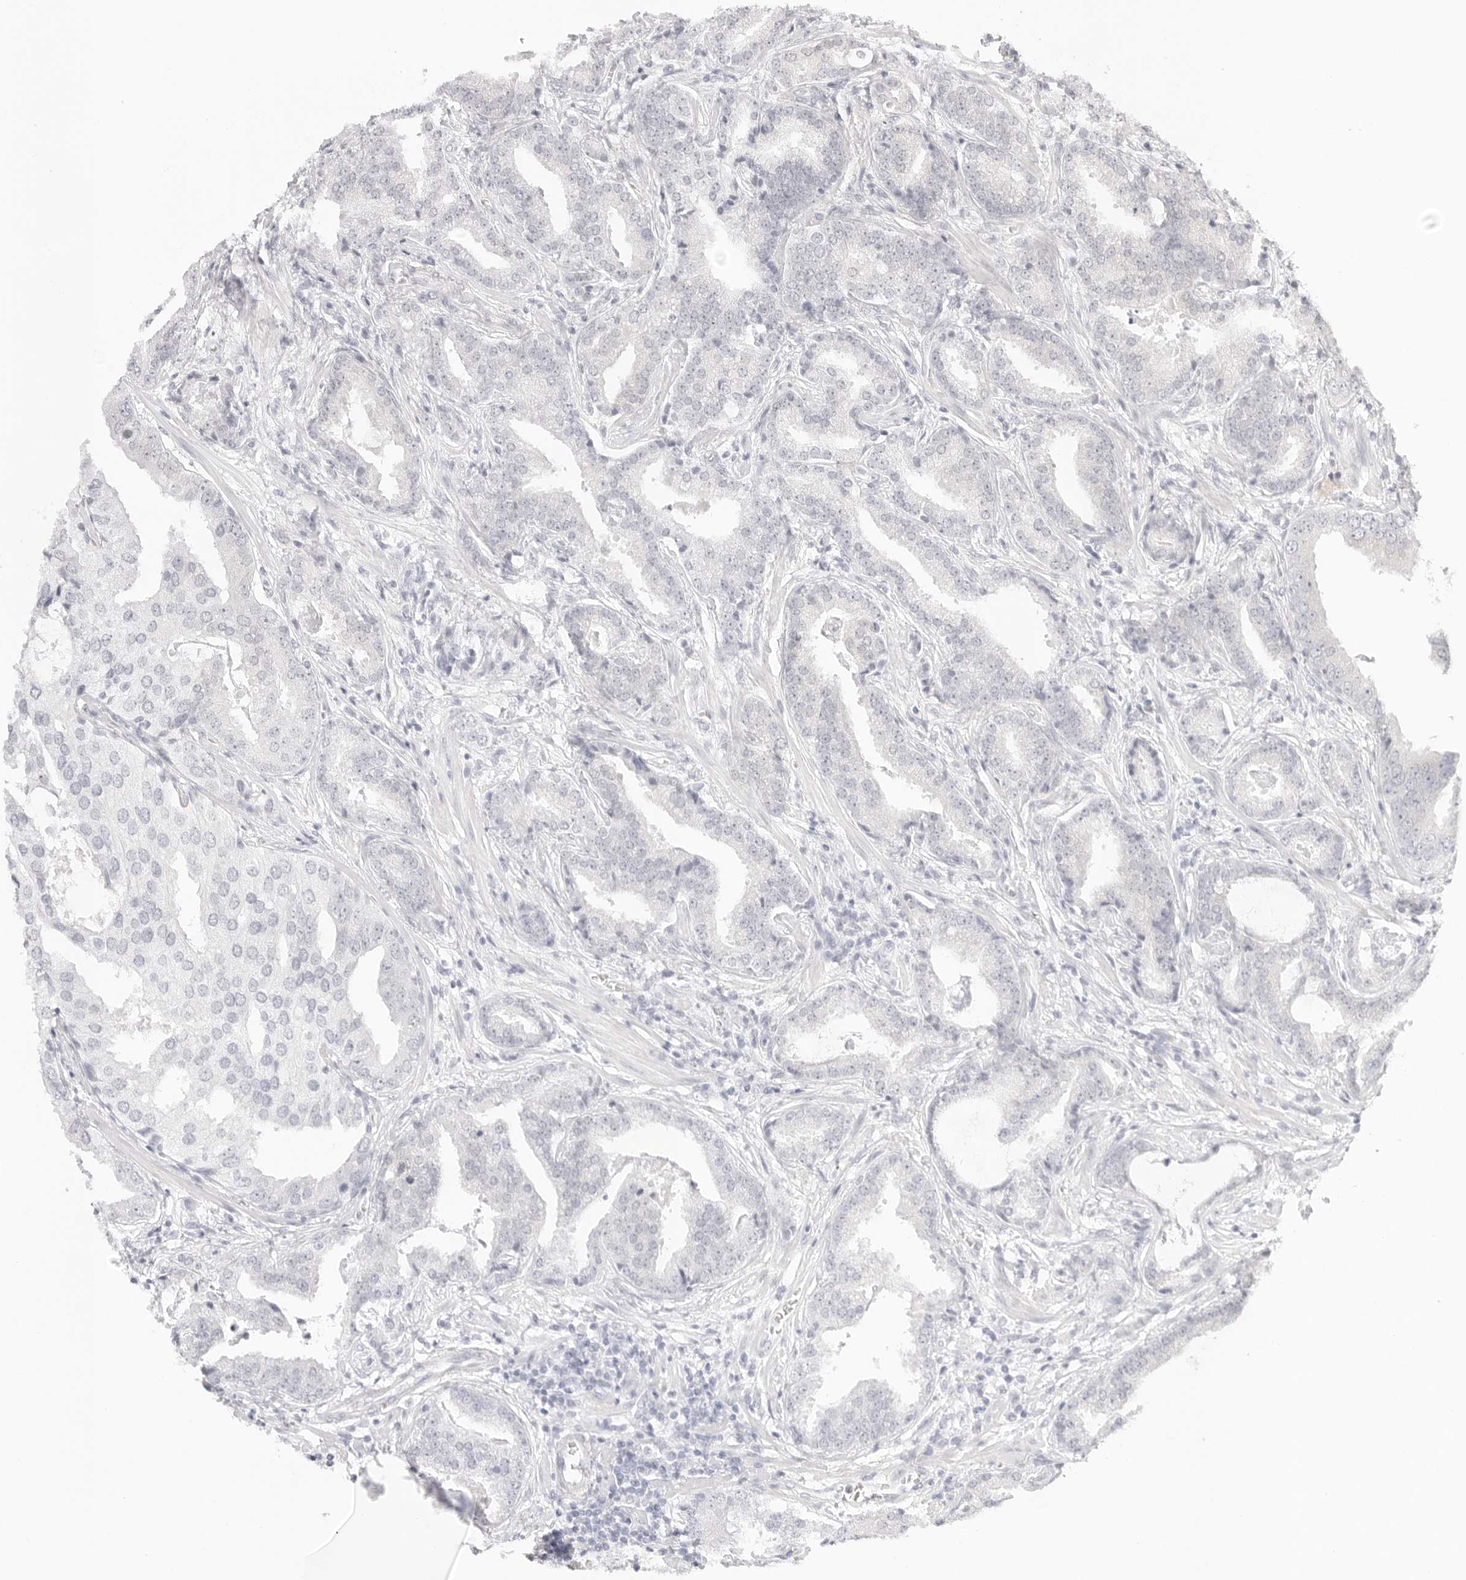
{"staining": {"intensity": "negative", "quantity": "none", "location": "none"}, "tissue": "prostate cancer", "cell_type": "Tumor cells", "image_type": "cancer", "snomed": [{"axis": "morphology", "description": "Adenocarcinoma, Low grade"}, {"axis": "topography", "description": "Prostate"}], "caption": "Human low-grade adenocarcinoma (prostate) stained for a protein using immunohistochemistry (IHC) exhibits no positivity in tumor cells.", "gene": "MED18", "patient": {"sex": "male", "age": 67}}